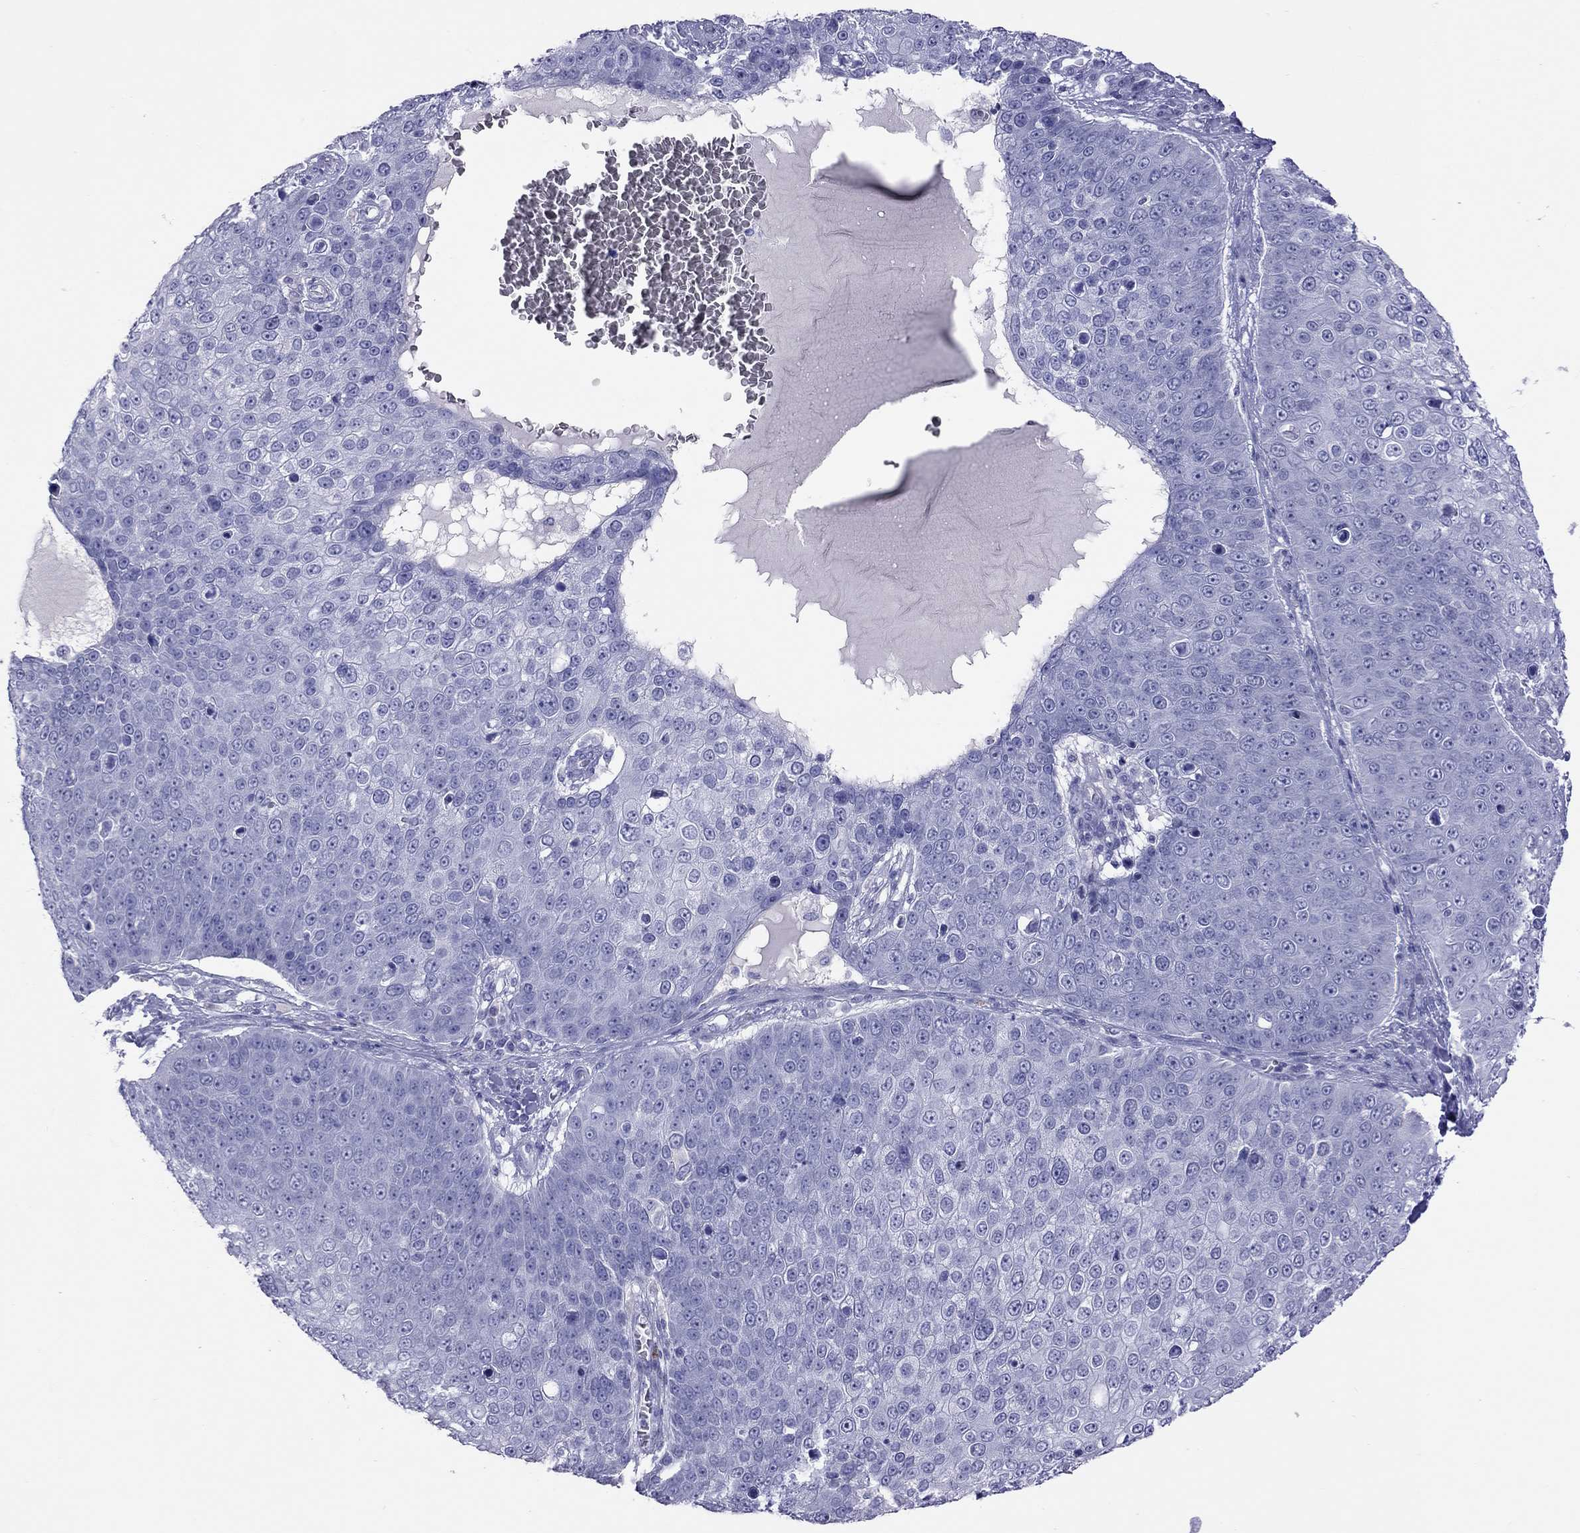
{"staining": {"intensity": "negative", "quantity": "none", "location": "none"}, "tissue": "skin cancer", "cell_type": "Tumor cells", "image_type": "cancer", "snomed": [{"axis": "morphology", "description": "Squamous cell carcinoma, NOS"}, {"axis": "topography", "description": "Skin"}], "caption": "A photomicrograph of skin cancer stained for a protein shows no brown staining in tumor cells.", "gene": "STAG3", "patient": {"sex": "male", "age": 71}}